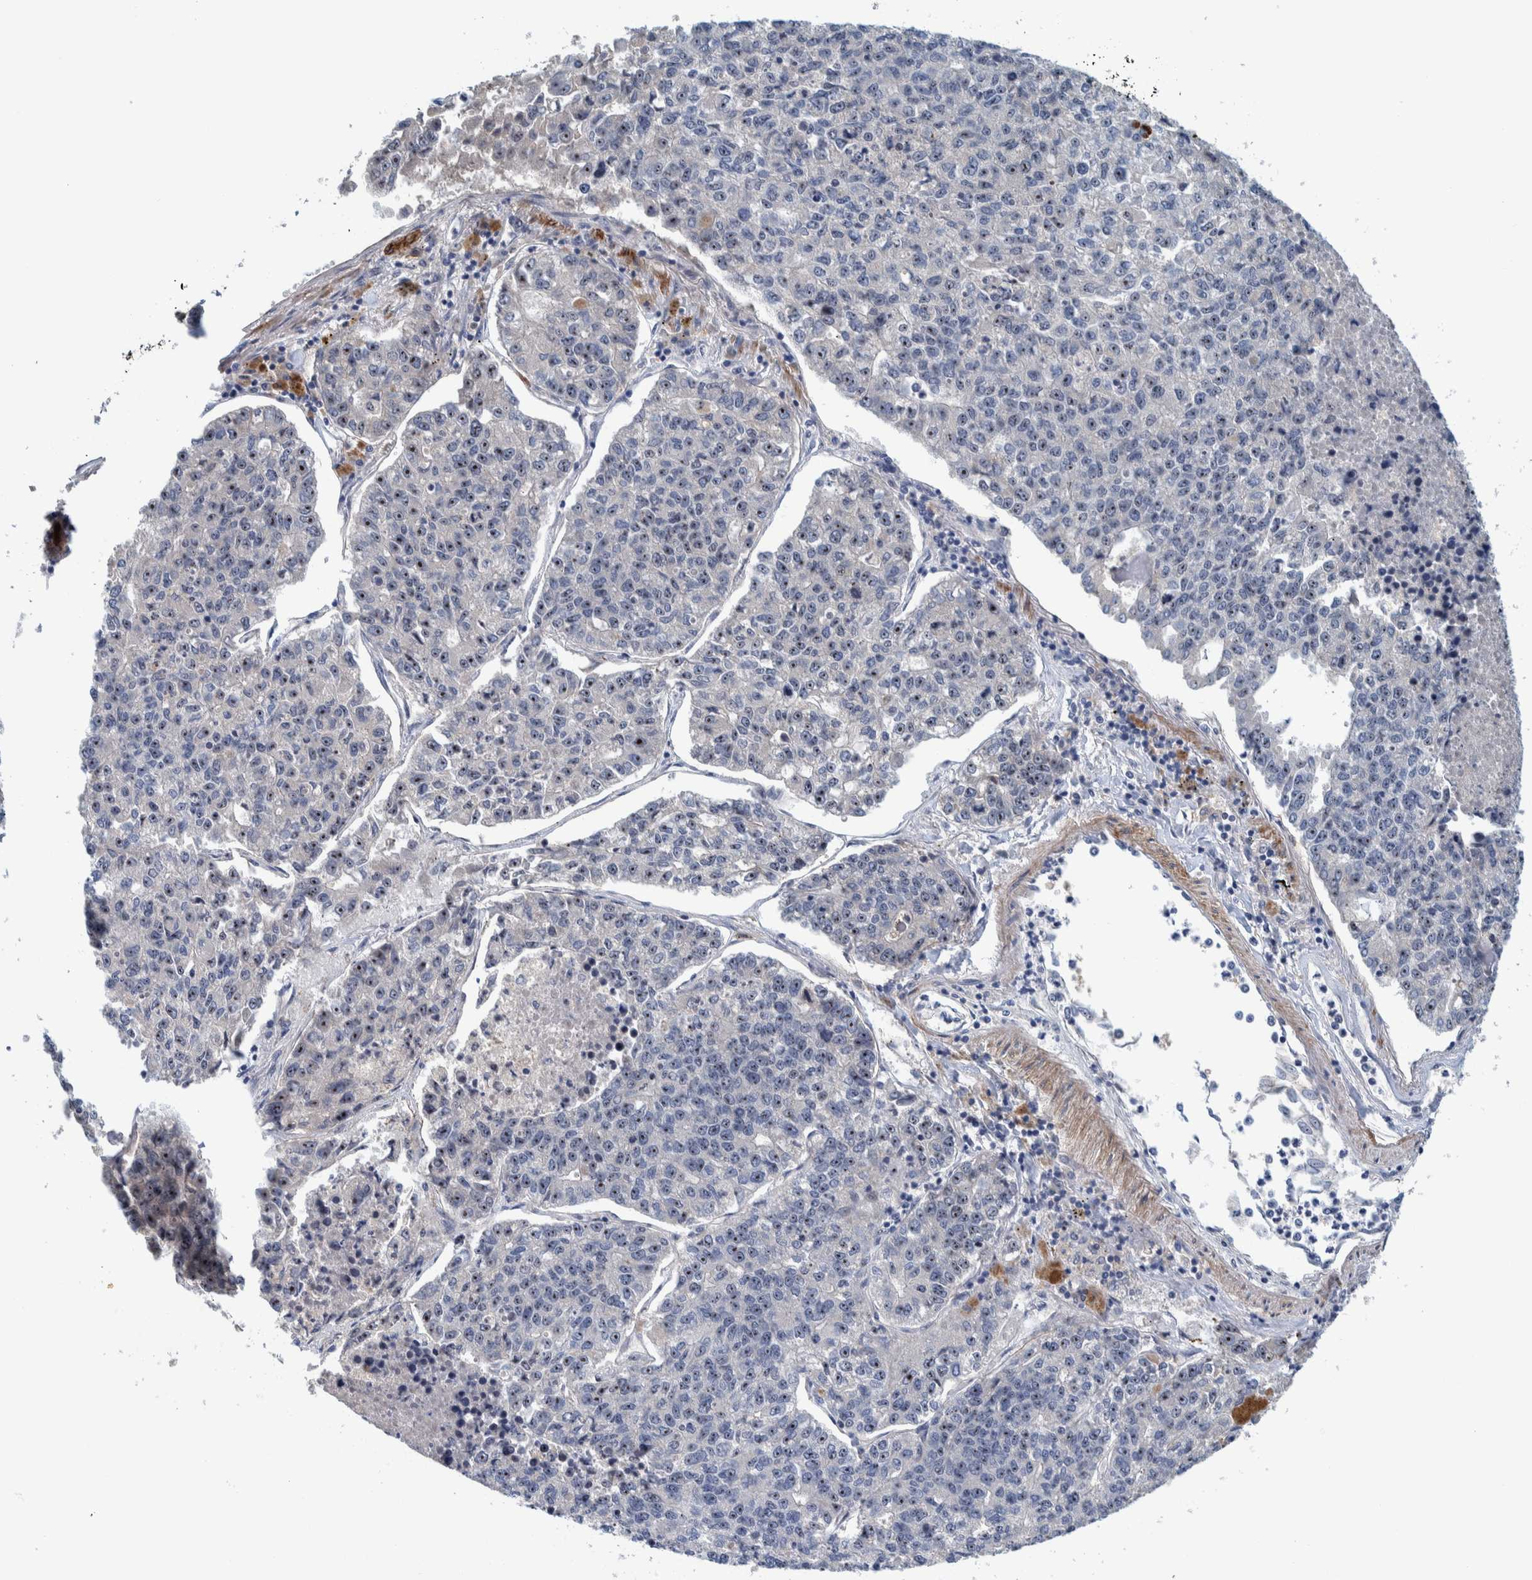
{"staining": {"intensity": "moderate", "quantity": "25%-75%", "location": "nuclear"}, "tissue": "lung cancer", "cell_type": "Tumor cells", "image_type": "cancer", "snomed": [{"axis": "morphology", "description": "Adenocarcinoma, NOS"}, {"axis": "topography", "description": "Lung"}], "caption": "A micrograph showing moderate nuclear staining in about 25%-75% of tumor cells in adenocarcinoma (lung), as visualized by brown immunohistochemical staining.", "gene": "NOL11", "patient": {"sex": "male", "age": 49}}